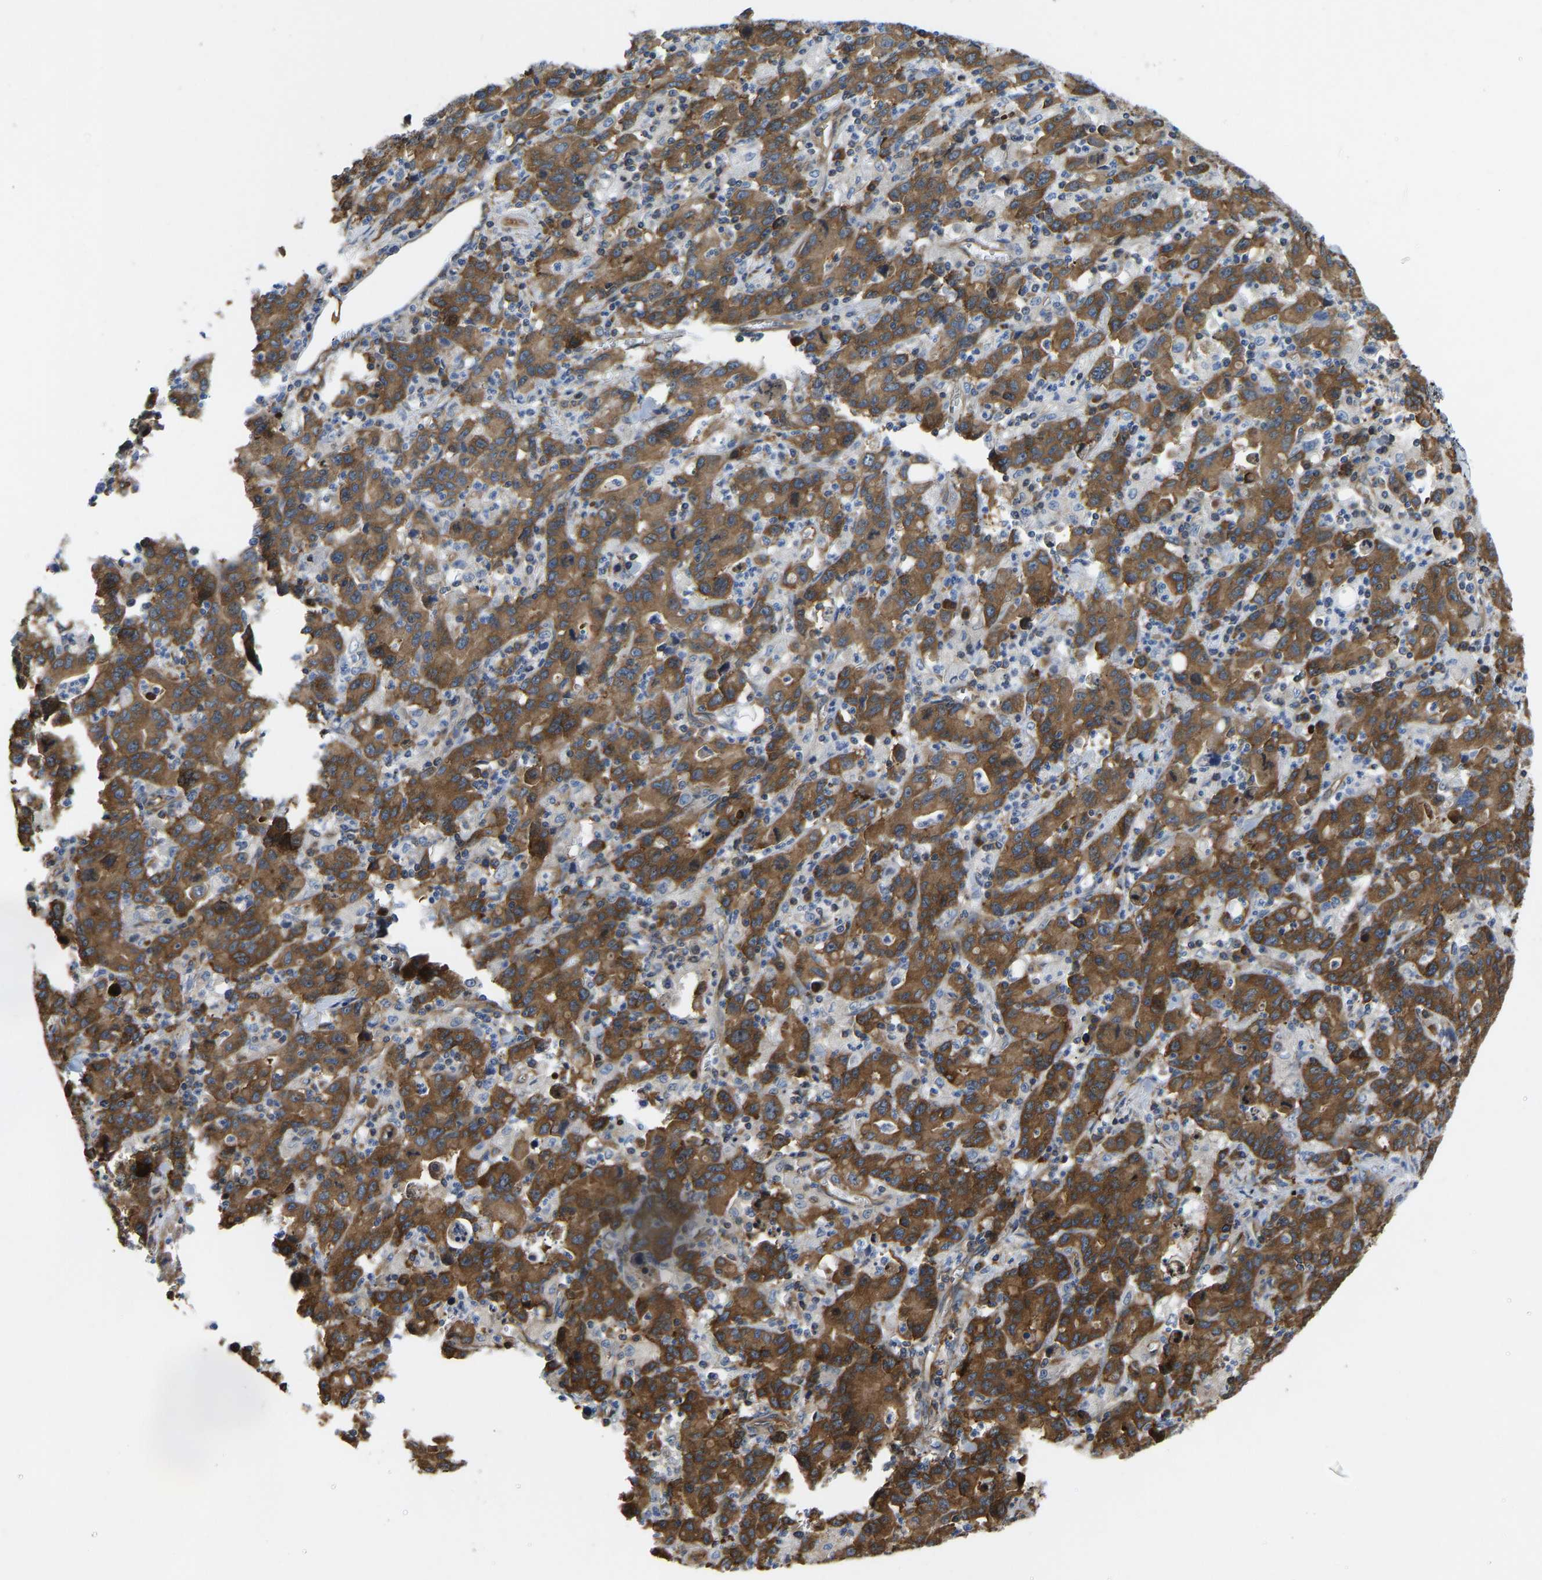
{"staining": {"intensity": "moderate", "quantity": ">75%", "location": "cytoplasmic/membranous"}, "tissue": "stomach cancer", "cell_type": "Tumor cells", "image_type": "cancer", "snomed": [{"axis": "morphology", "description": "Adenocarcinoma, NOS"}, {"axis": "topography", "description": "Stomach, upper"}], "caption": "A micrograph of stomach cancer stained for a protein demonstrates moderate cytoplasmic/membranous brown staining in tumor cells.", "gene": "RASGRF2", "patient": {"sex": "male", "age": 69}}